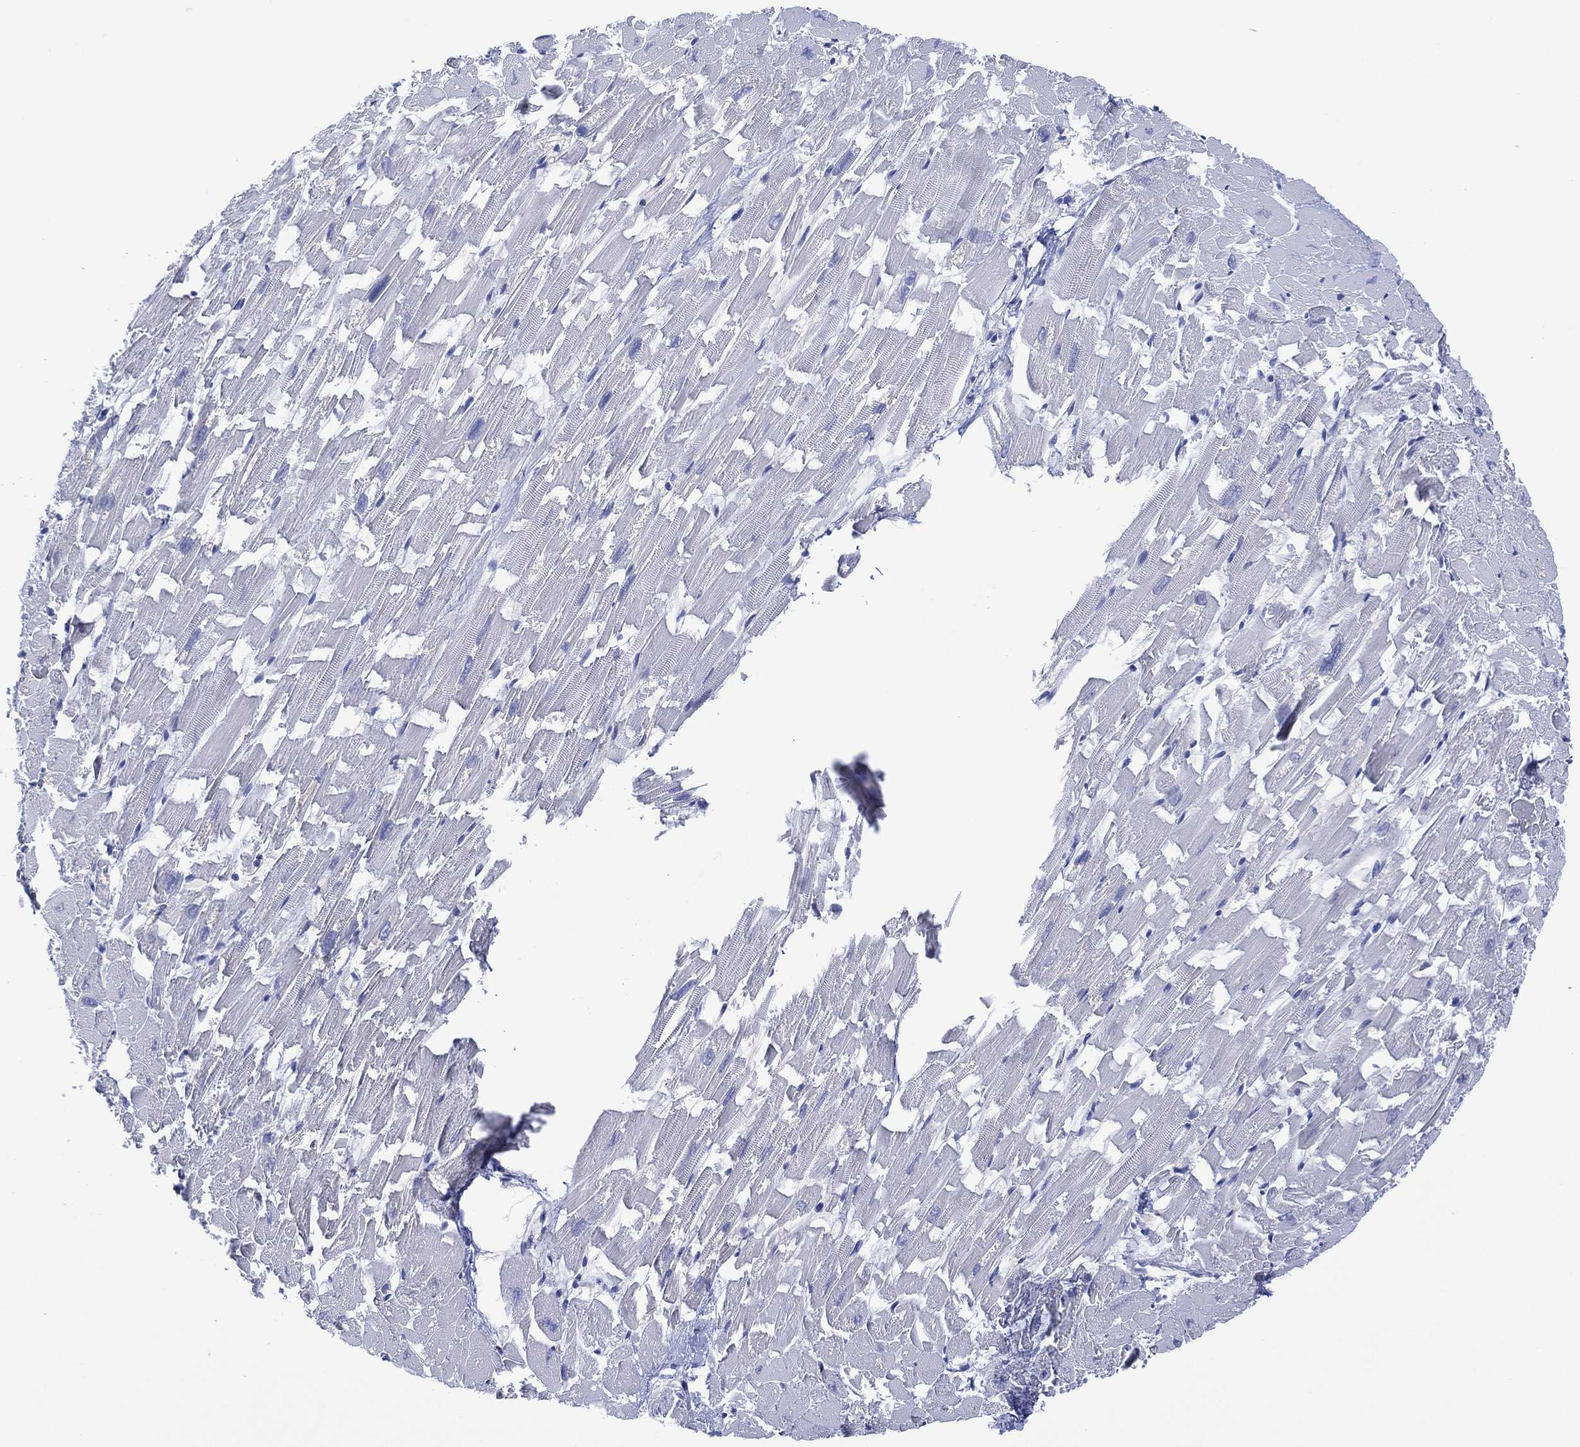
{"staining": {"intensity": "negative", "quantity": "none", "location": "none"}, "tissue": "heart muscle", "cell_type": "Cardiomyocytes", "image_type": "normal", "snomed": [{"axis": "morphology", "description": "Normal tissue, NOS"}, {"axis": "topography", "description": "Heart"}], "caption": "Immunohistochemical staining of unremarkable heart muscle demonstrates no significant expression in cardiomyocytes.", "gene": "DPP4", "patient": {"sex": "female", "age": 64}}